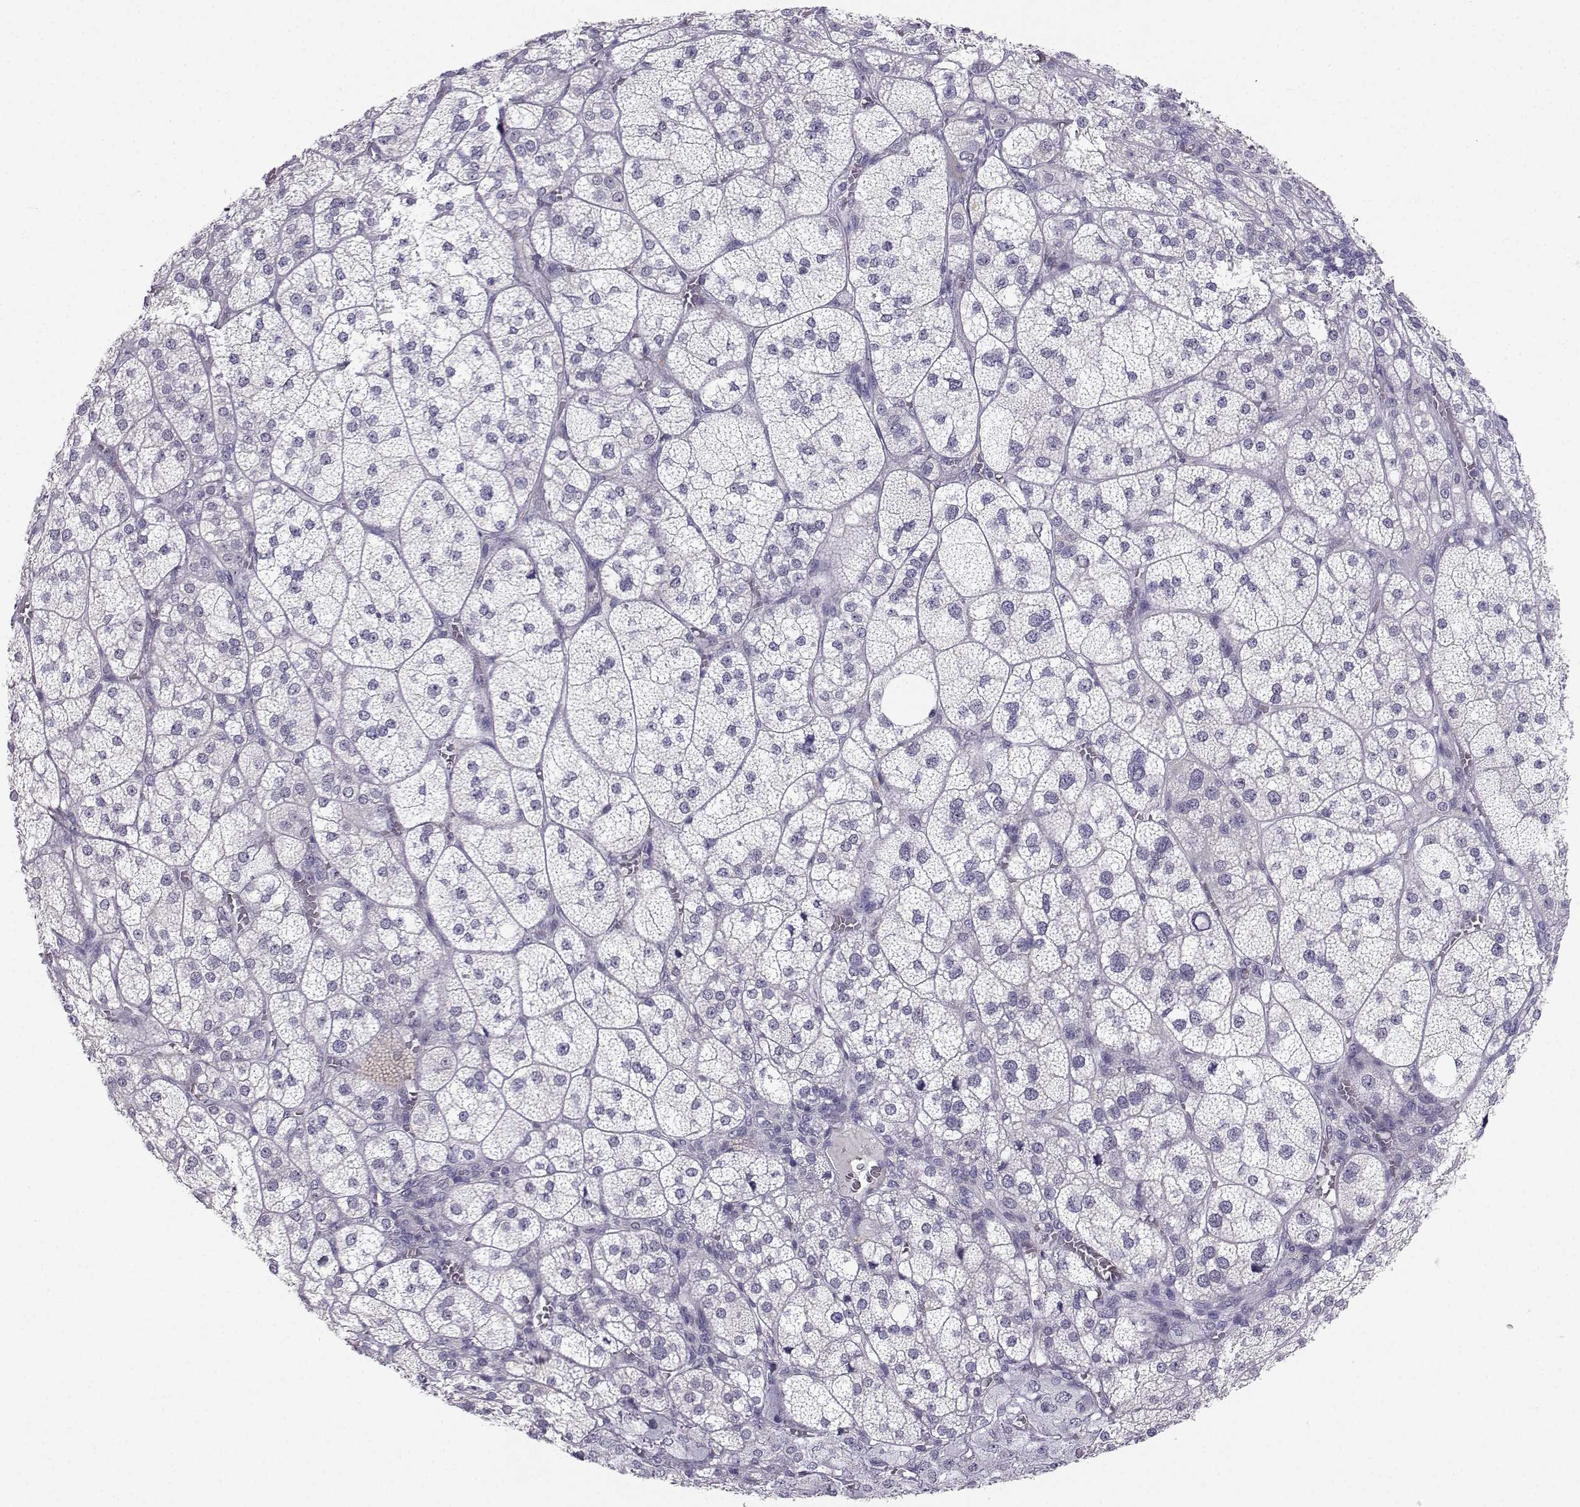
{"staining": {"intensity": "weak", "quantity": "<25%", "location": "cytoplasmic/membranous"}, "tissue": "adrenal gland", "cell_type": "Glandular cells", "image_type": "normal", "snomed": [{"axis": "morphology", "description": "Normal tissue, NOS"}, {"axis": "topography", "description": "Adrenal gland"}], "caption": "DAB (3,3'-diaminobenzidine) immunohistochemical staining of benign human adrenal gland demonstrates no significant staining in glandular cells. The staining is performed using DAB (3,3'-diaminobenzidine) brown chromogen with nuclei counter-stained in using hematoxylin.", "gene": "MROH7", "patient": {"sex": "female", "age": 60}}